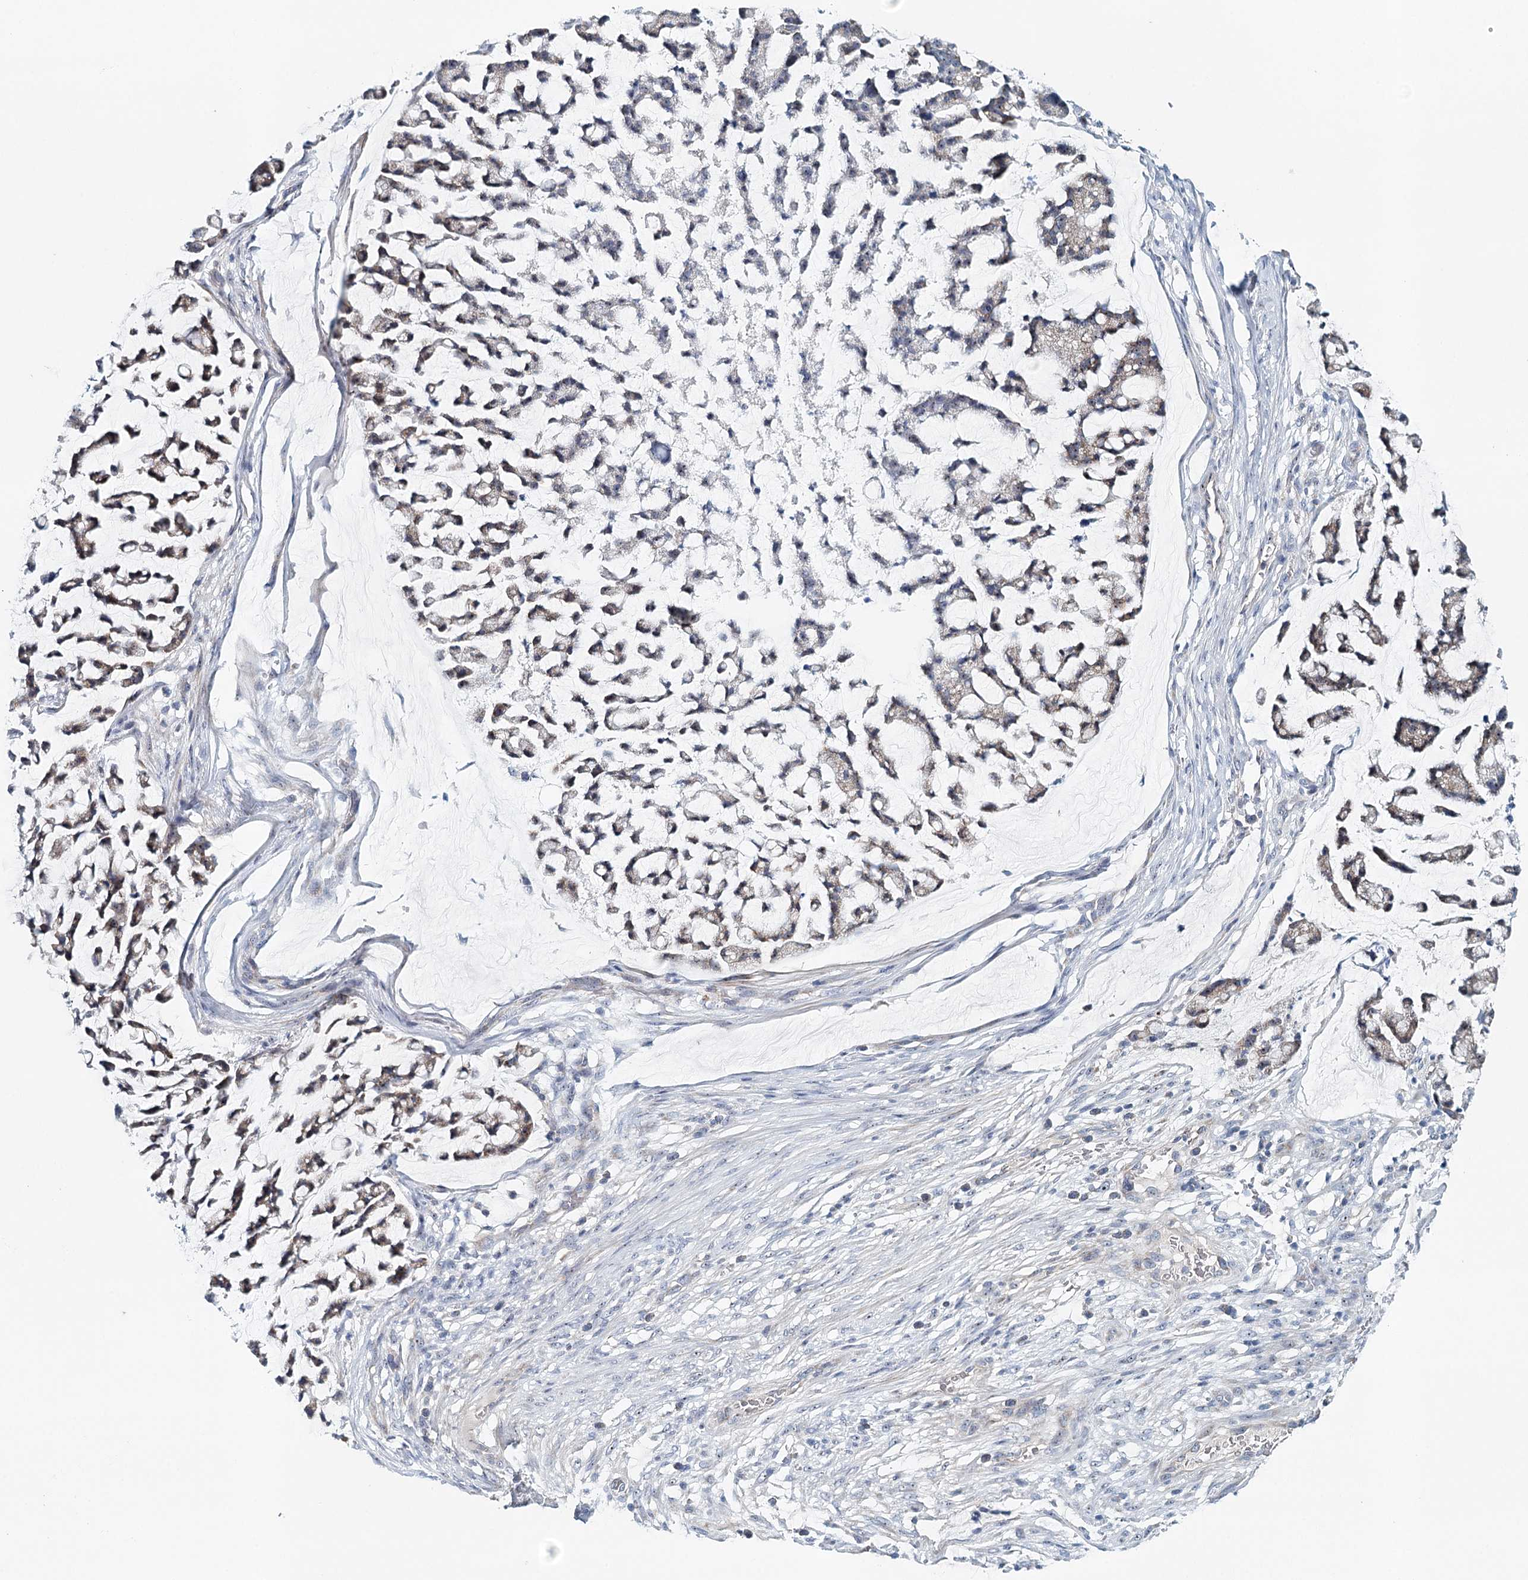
{"staining": {"intensity": "weak", "quantity": "<25%", "location": "cytoplasmic/membranous"}, "tissue": "stomach cancer", "cell_type": "Tumor cells", "image_type": "cancer", "snomed": [{"axis": "morphology", "description": "Adenocarcinoma, NOS"}, {"axis": "topography", "description": "Stomach, lower"}], "caption": "Tumor cells show no significant protein positivity in stomach adenocarcinoma.", "gene": "RBM43", "patient": {"sex": "male", "age": 67}}